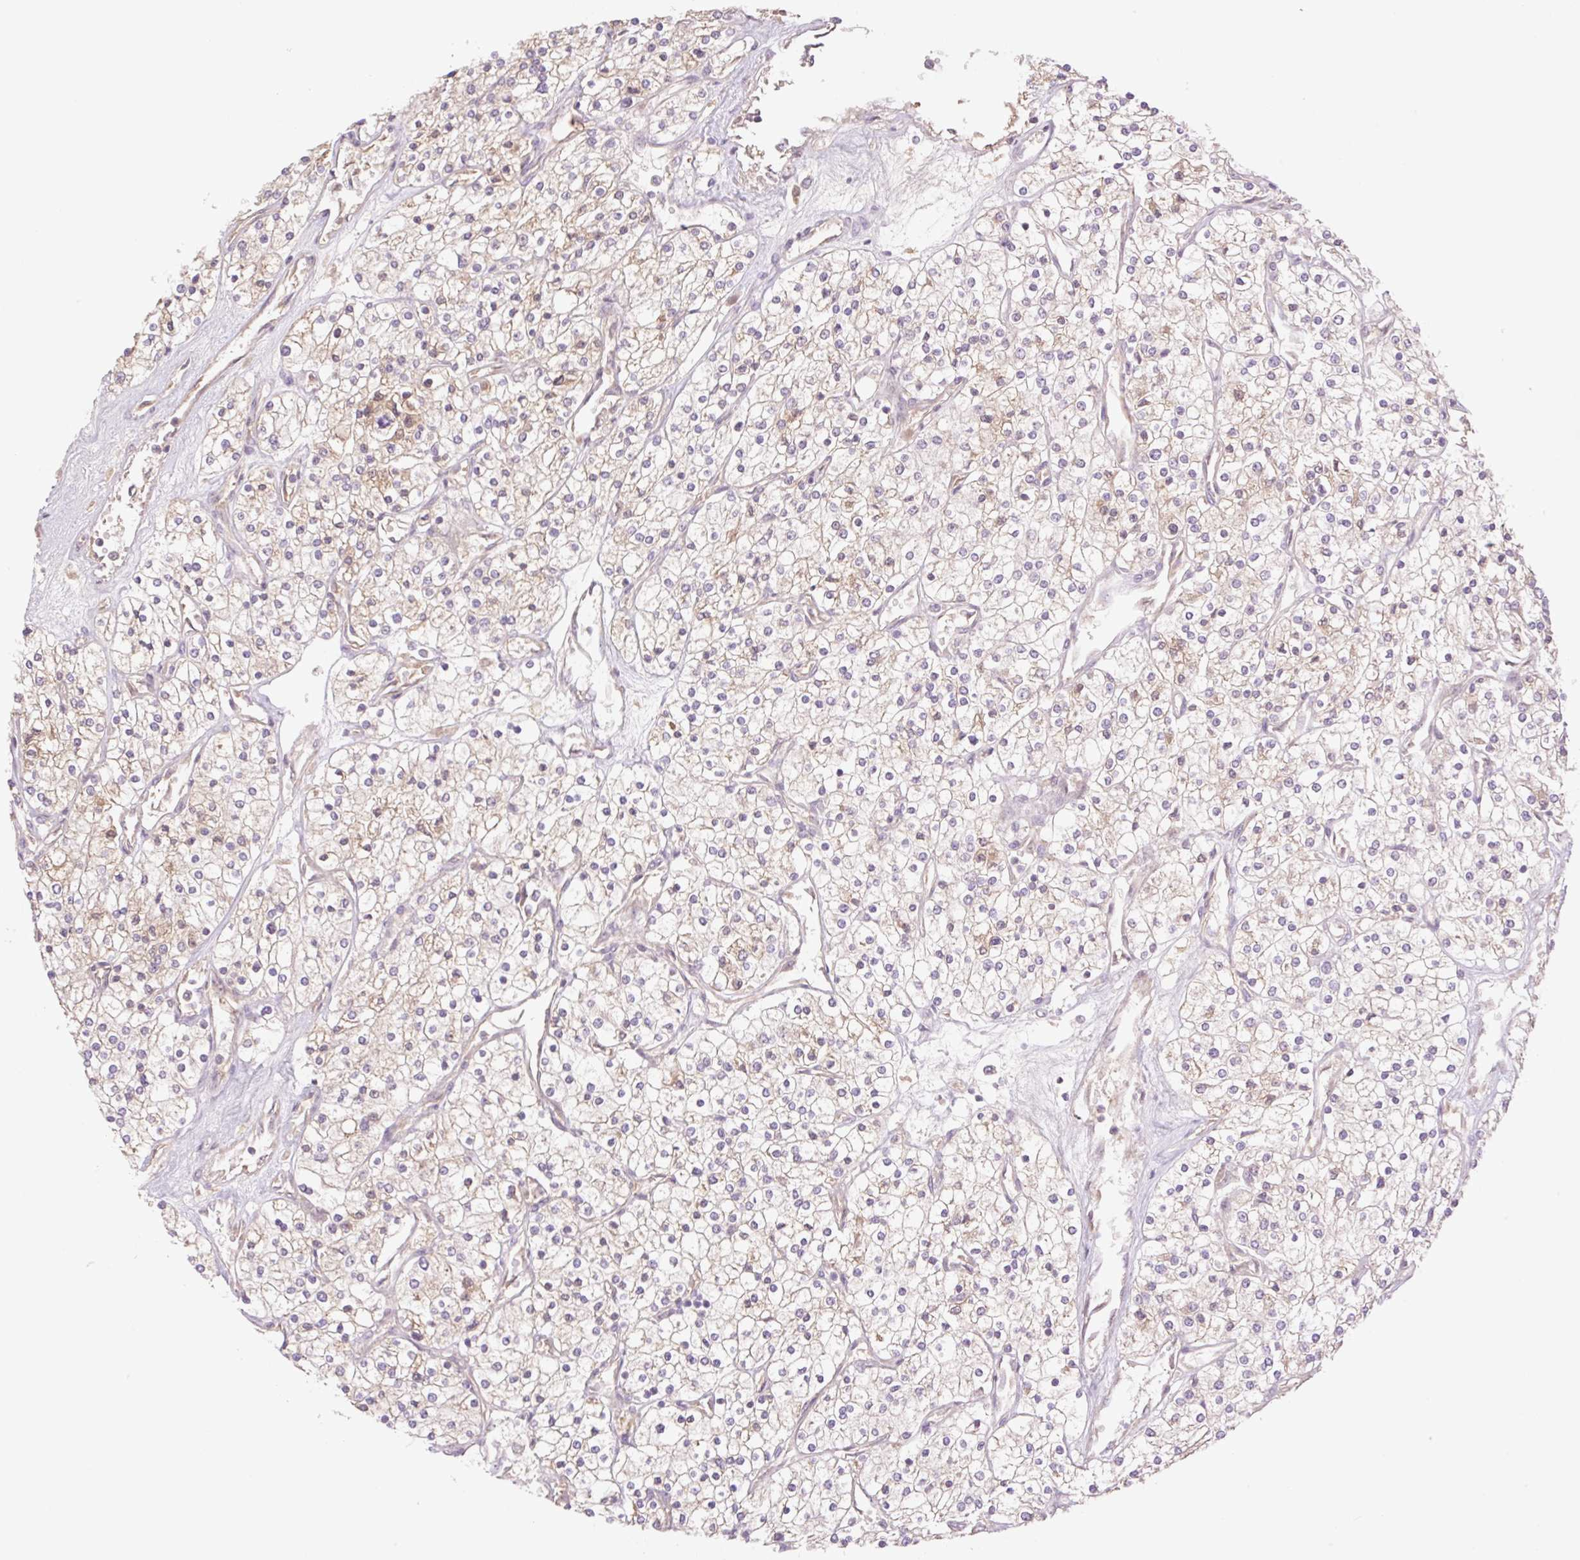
{"staining": {"intensity": "weak", "quantity": "<25%", "location": "cytoplasmic/membranous"}, "tissue": "renal cancer", "cell_type": "Tumor cells", "image_type": "cancer", "snomed": [{"axis": "morphology", "description": "Adenocarcinoma, NOS"}, {"axis": "topography", "description": "Kidney"}], "caption": "Immunohistochemistry (IHC) of renal cancer (adenocarcinoma) reveals no positivity in tumor cells.", "gene": "YJU2B", "patient": {"sex": "male", "age": 80}}